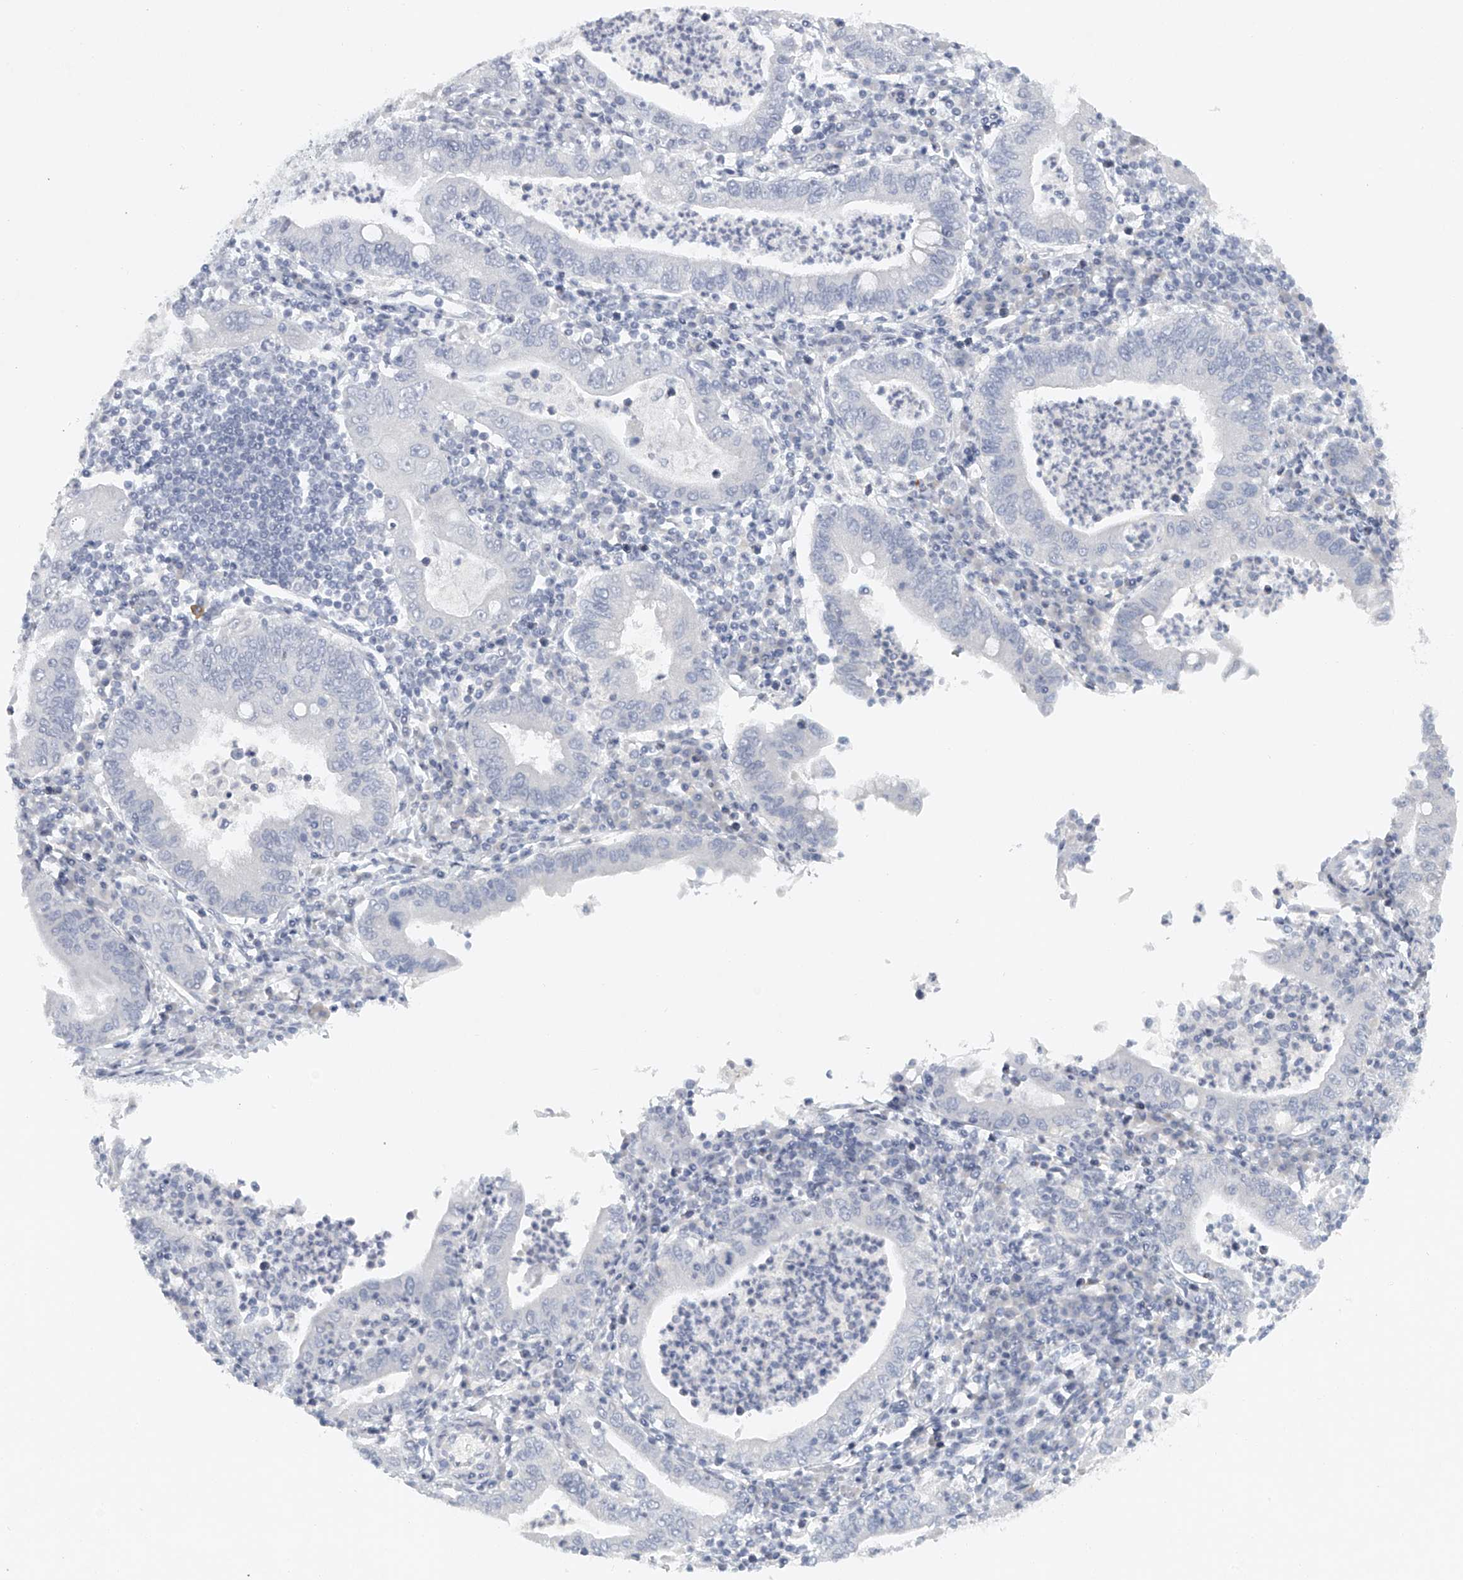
{"staining": {"intensity": "negative", "quantity": "none", "location": "none"}, "tissue": "stomach cancer", "cell_type": "Tumor cells", "image_type": "cancer", "snomed": [{"axis": "morphology", "description": "Normal tissue, NOS"}, {"axis": "morphology", "description": "Adenocarcinoma, NOS"}, {"axis": "topography", "description": "Esophagus"}, {"axis": "topography", "description": "Stomach, upper"}, {"axis": "topography", "description": "Peripheral nerve tissue"}], "caption": "There is no significant positivity in tumor cells of adenocarcinoma (stomach).", "gene": "FAT2", "patient": {"sex": "male", "age": 62}}